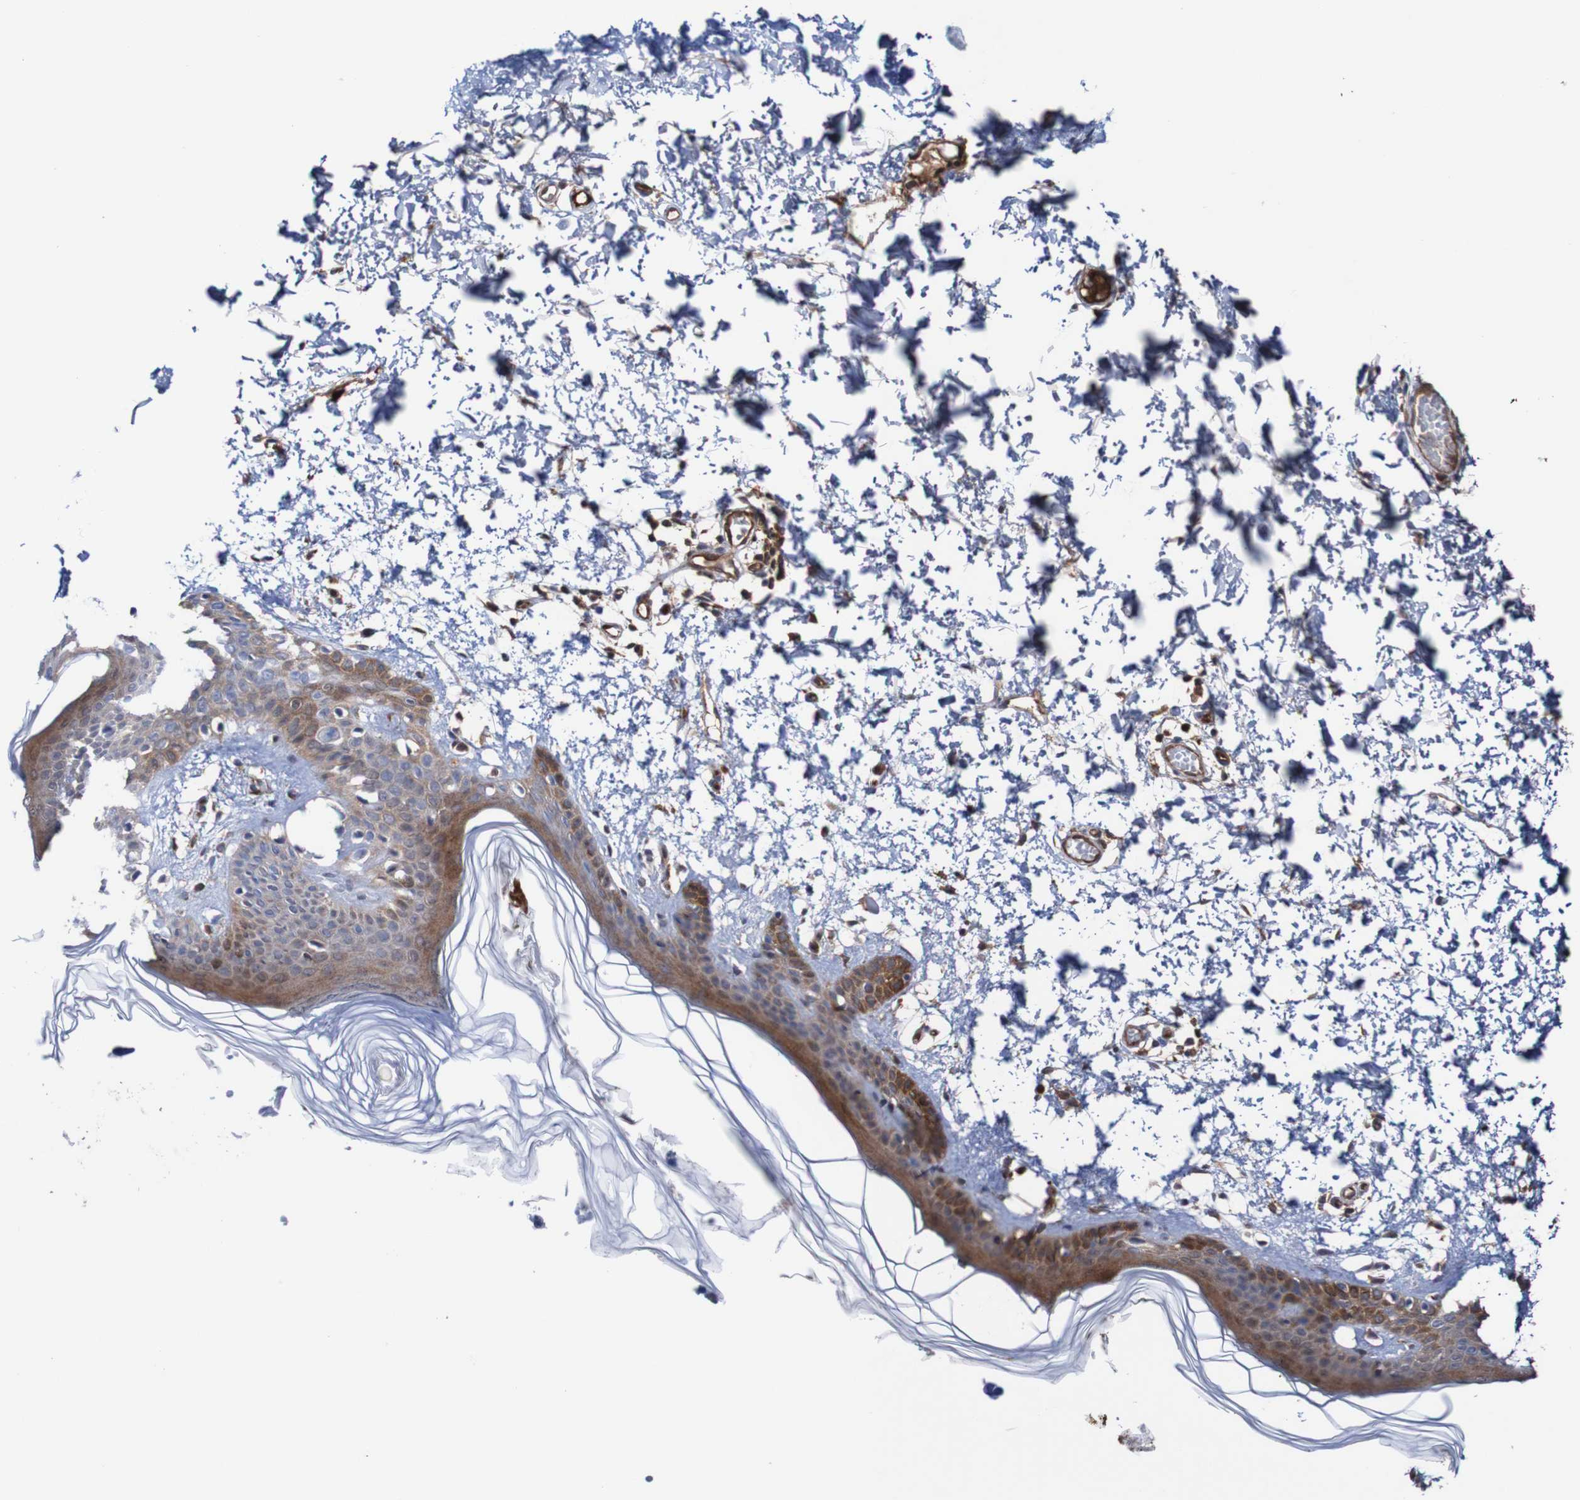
{"staining": {"intensity": "moderate", "quantity": "25%-75%", "location": "cytoplasmic/membranous"}, "tissue": "skin", "cell_type": "Fibroblasts", "image_type": "normal", "snomed": [{"axis": "morphology", "description": "Normal tissue, NOS"}, {"axis": "topography", "description": "Skin"}], "caption": "Skin stained with immunohistochemistry (IHC) reveals moderate cytoplasmic/membranous positivity in about 25%-75% of fibroblasts.", "gene": "RIGI", "patient": {"sex": "male", "age": 53}}